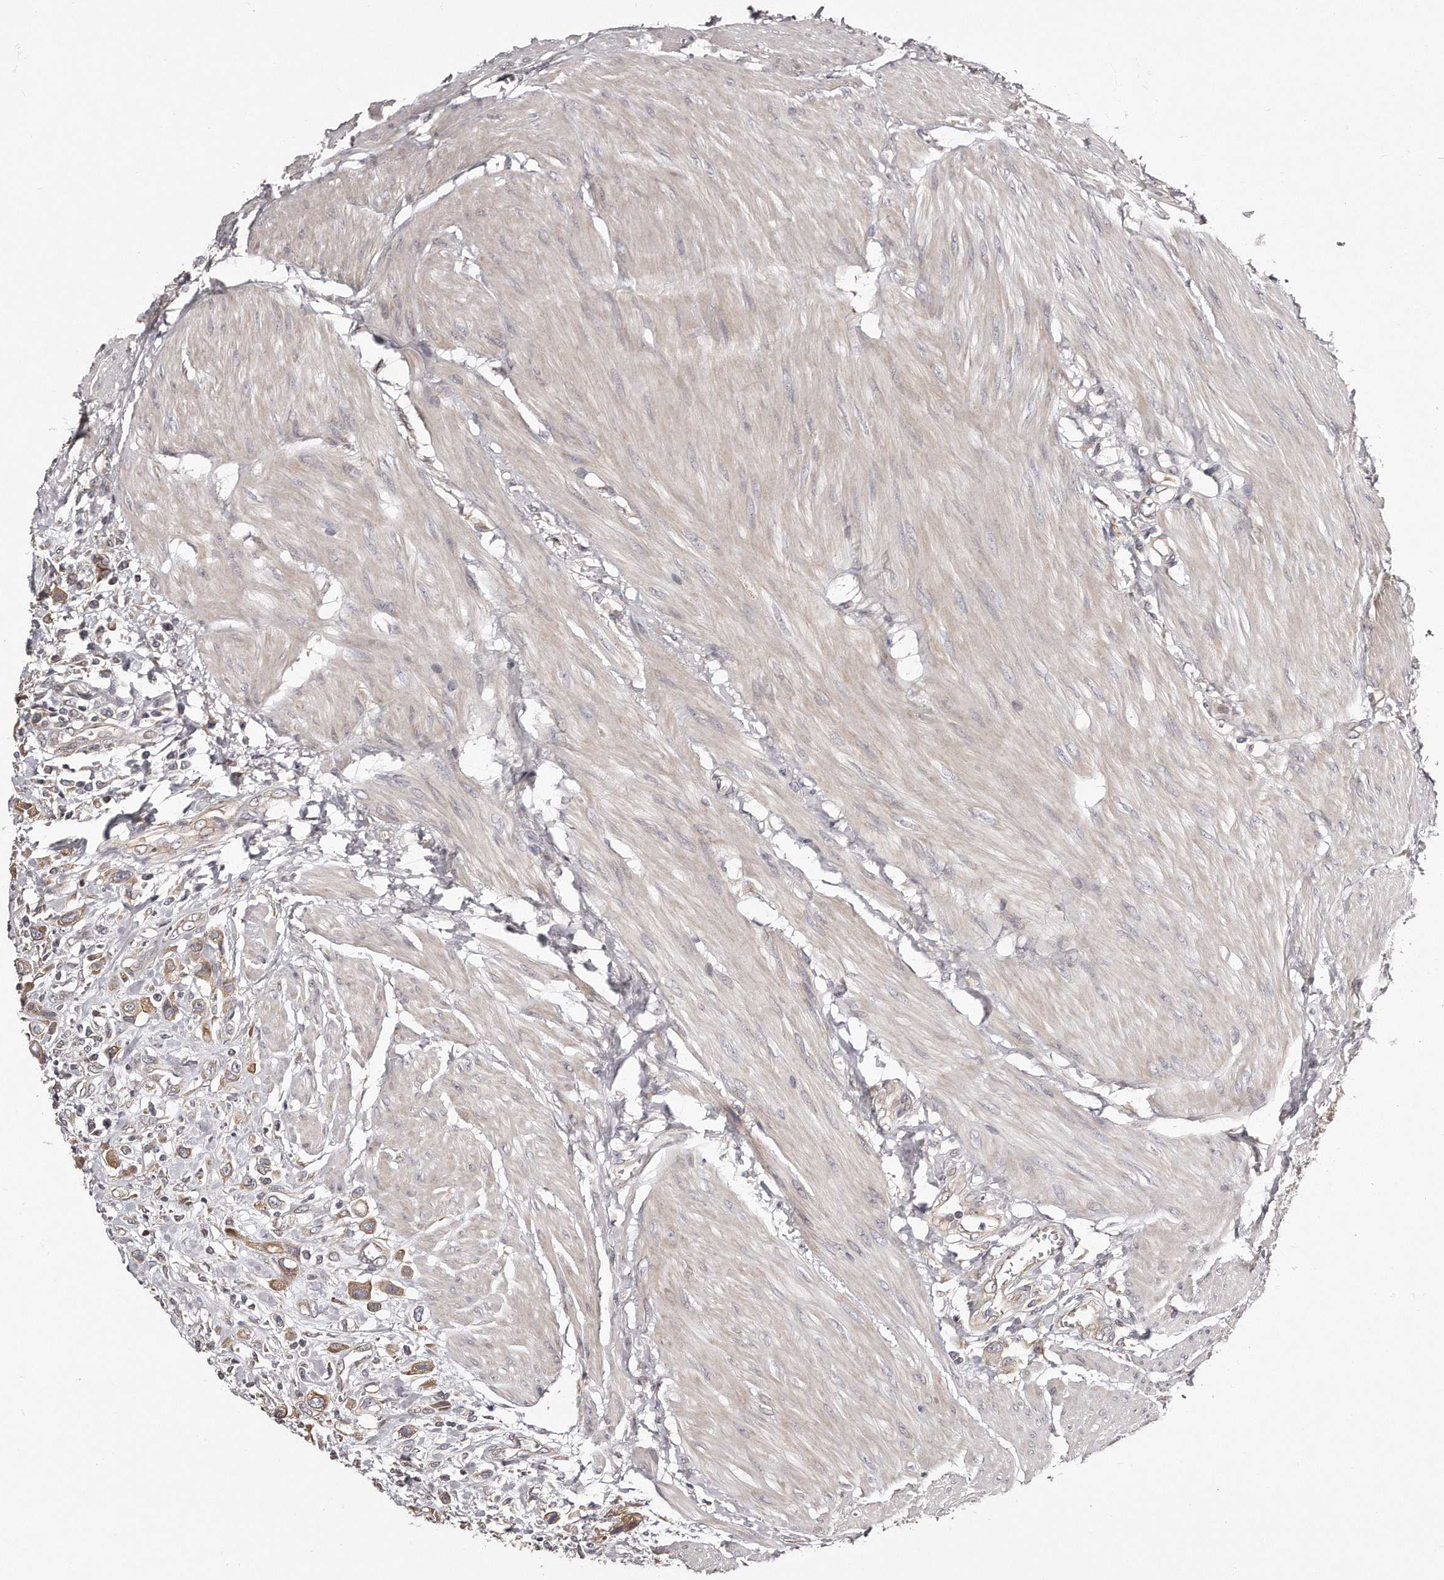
{"staining": {"intensity": "weak", "quantity": ">75%", "location": "cytoplasmic/membranous"}, "tissue": "urothelial cancer", "cell_type": "Tumor cells", "image_type": "cancer", "snomed": [{"axis": "morphology", "description": "Urothelial carcinoma, High grade"}, {"axis": "topography", "description": "Urinary bladder"}], "caption": "Tumor cells reveal low levels of weak cytoplasmic/membranous expression in approximately >75% of cells in human urothelial cancer.", "gene": "TRAPPC14", "patient": {"sex": "male", "age": 50}}